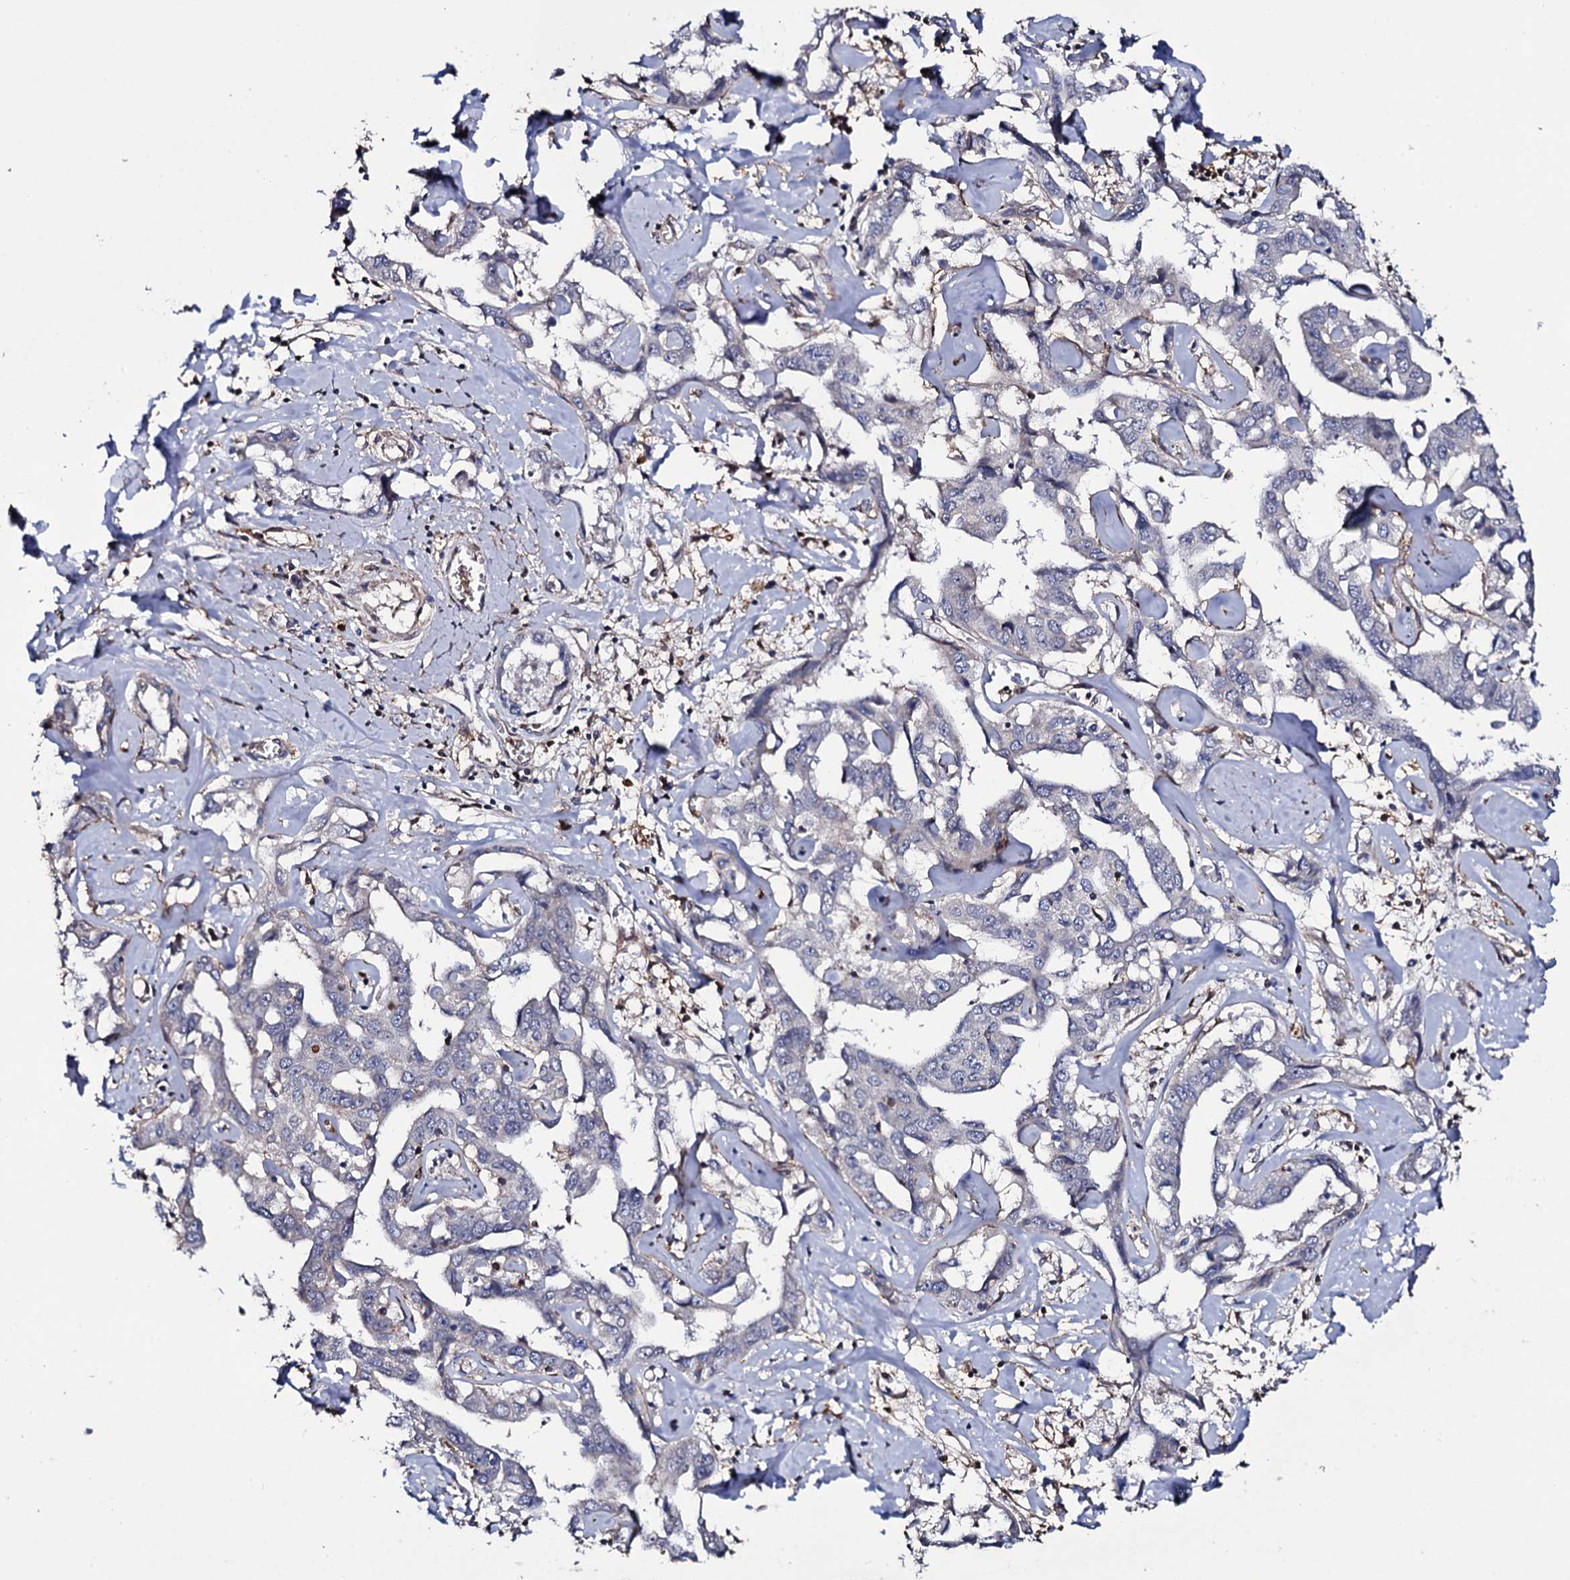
{"staining": {"intensity": "negative", "quantity": "none", "location": "none"}, "tissue": "liver cancer", "cell_type": "Tumor cells", "image_type": "cancer", "snomed": [{"axis": "morphology", "description": "Cholangiocarcinoma"}, {"axis": "topography", "description": "Liver"}], "caption": "IHC image of neoplastic tissue: human liver cancer stained with DAB demonstrates no significant protein positivity in tumor cells.", "gene": "TTC23", "patient": {"sex": "male", "age": 59}}